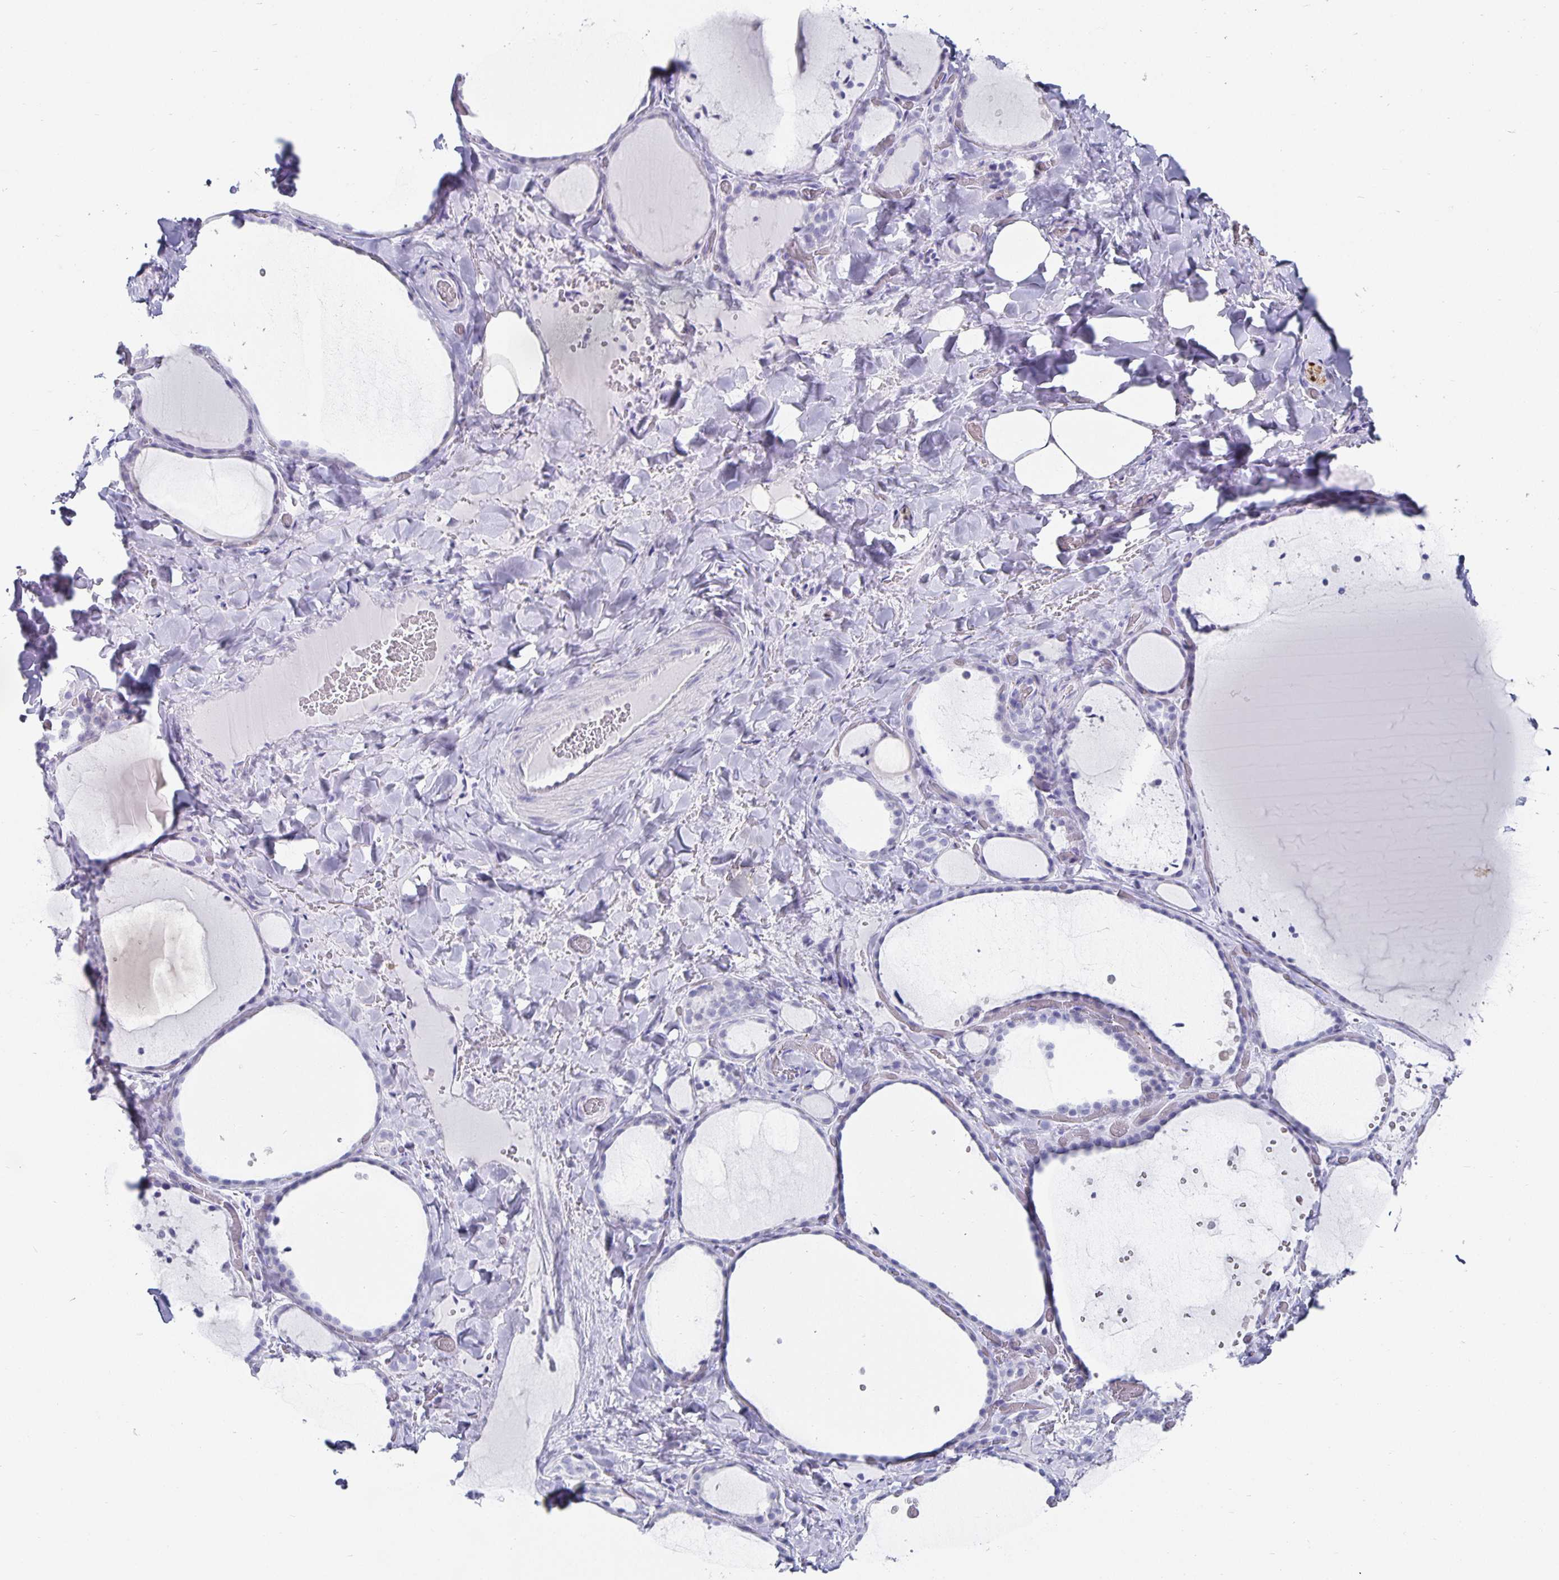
{"staining": {"intensity": "negative", "quantity": "none", "location": "none"}, "tissue": "thyroid gland", "cell_type": "Glandular cells", "image_type": "normal", "snomed": [{"axis": "morphology", "description": "Normal tissue, NOS"}, {"axis": "topography", "description": "Thyroid gland"}], "caption": "DAB immunohistochemical staining of unremarkable thyroid gland displays no significant staining in glandular cells.", "gene": "CHGA", "patient": {"sex": "female", "age": 36}}